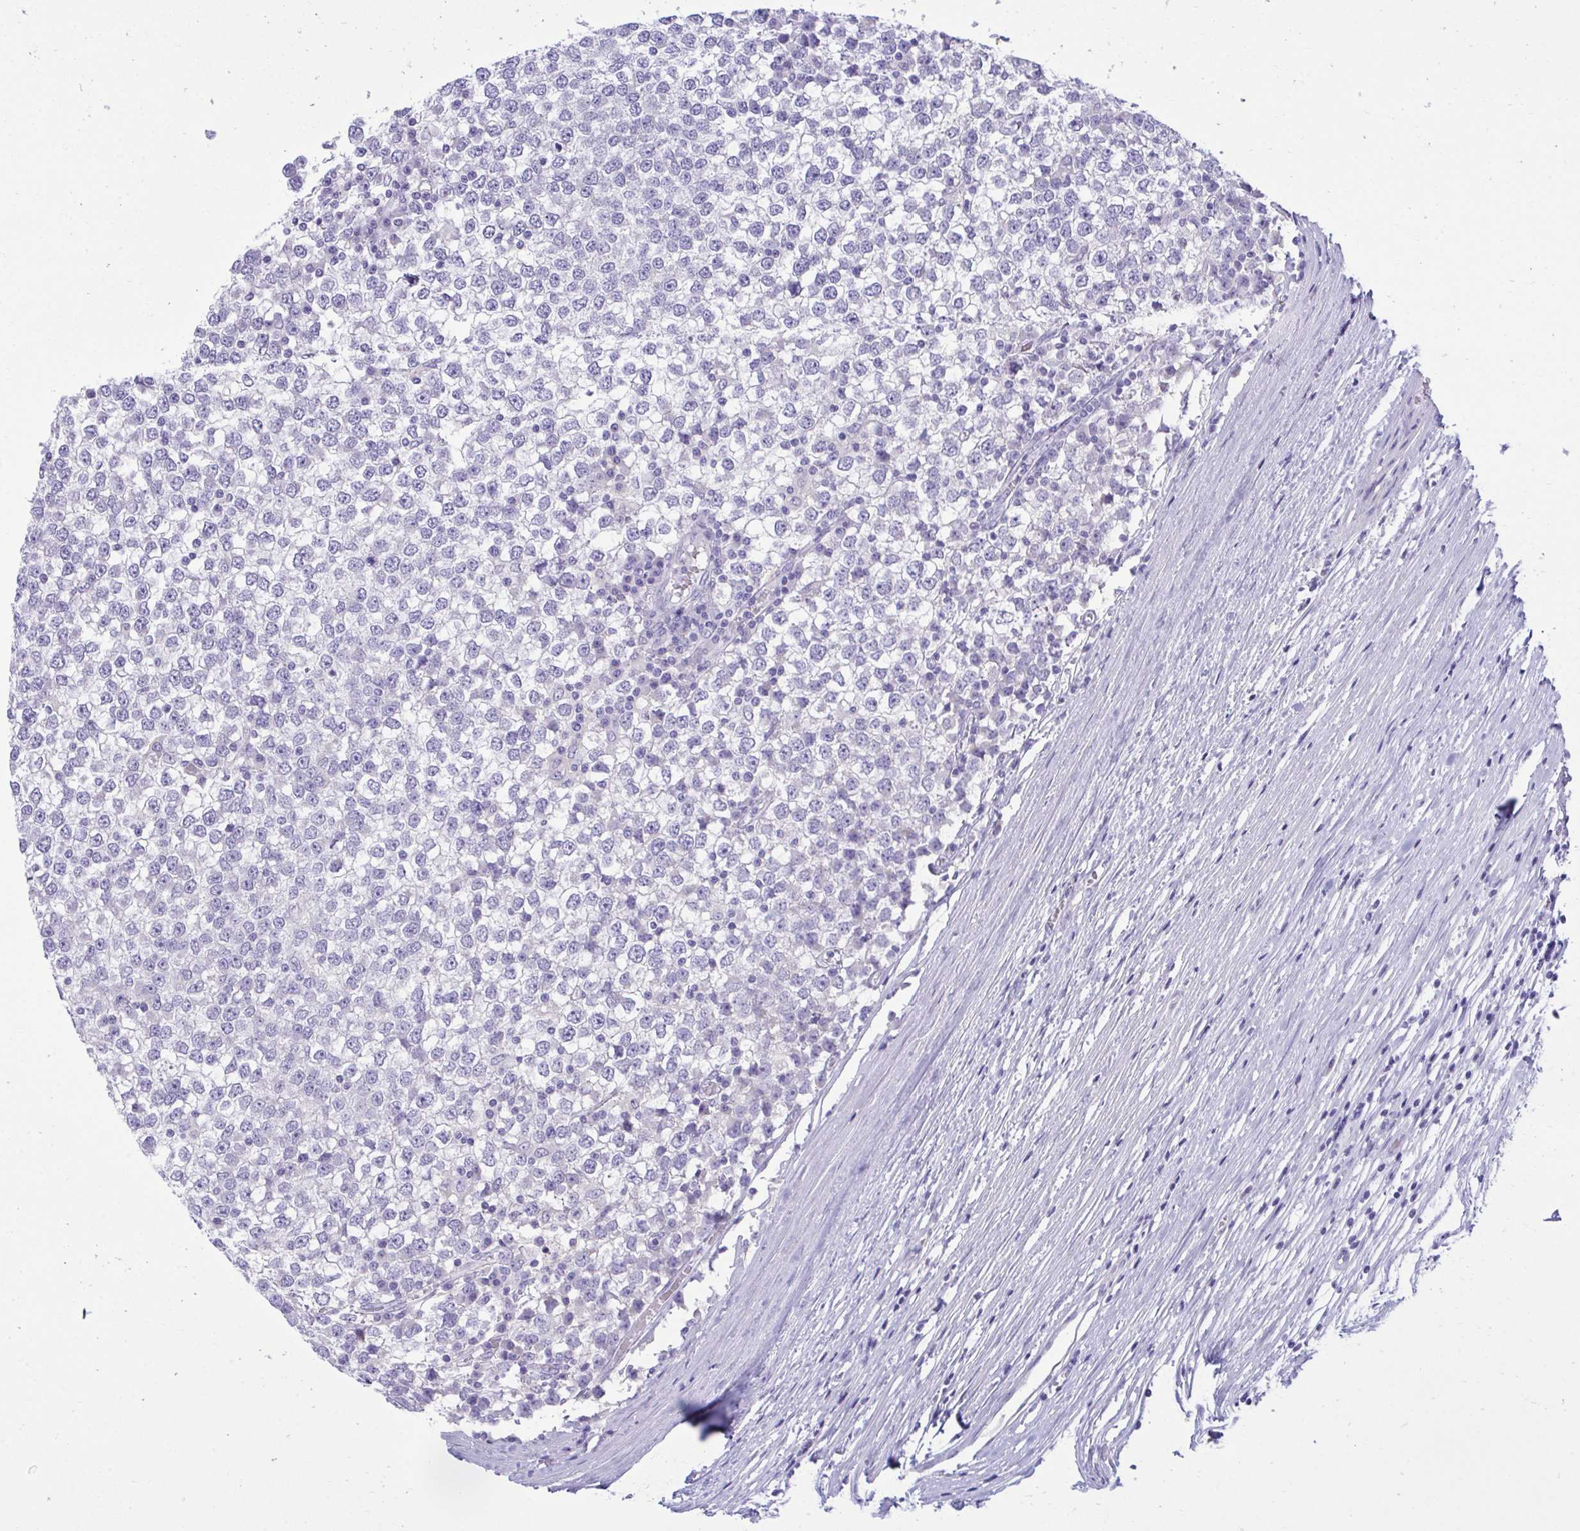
{"staining": {"intensity": "negative", "quantity": "none", "location": "none"}, "tissue": "testis cancer", "cell_type": "Tumor cells", "image_type": "cancer", "snomed": [{"axis": "morphology", "description": "Seminoma, NOS"}, {"axis": "topography", "description": "Testis"}], "caption": "Human testis seminoma stained for a protein using immunohistochemistry (IHC) shows no positivity in tumor cells.", "gene": "PLEKHH1", "patient": {"sex": "male", "age": 65}}